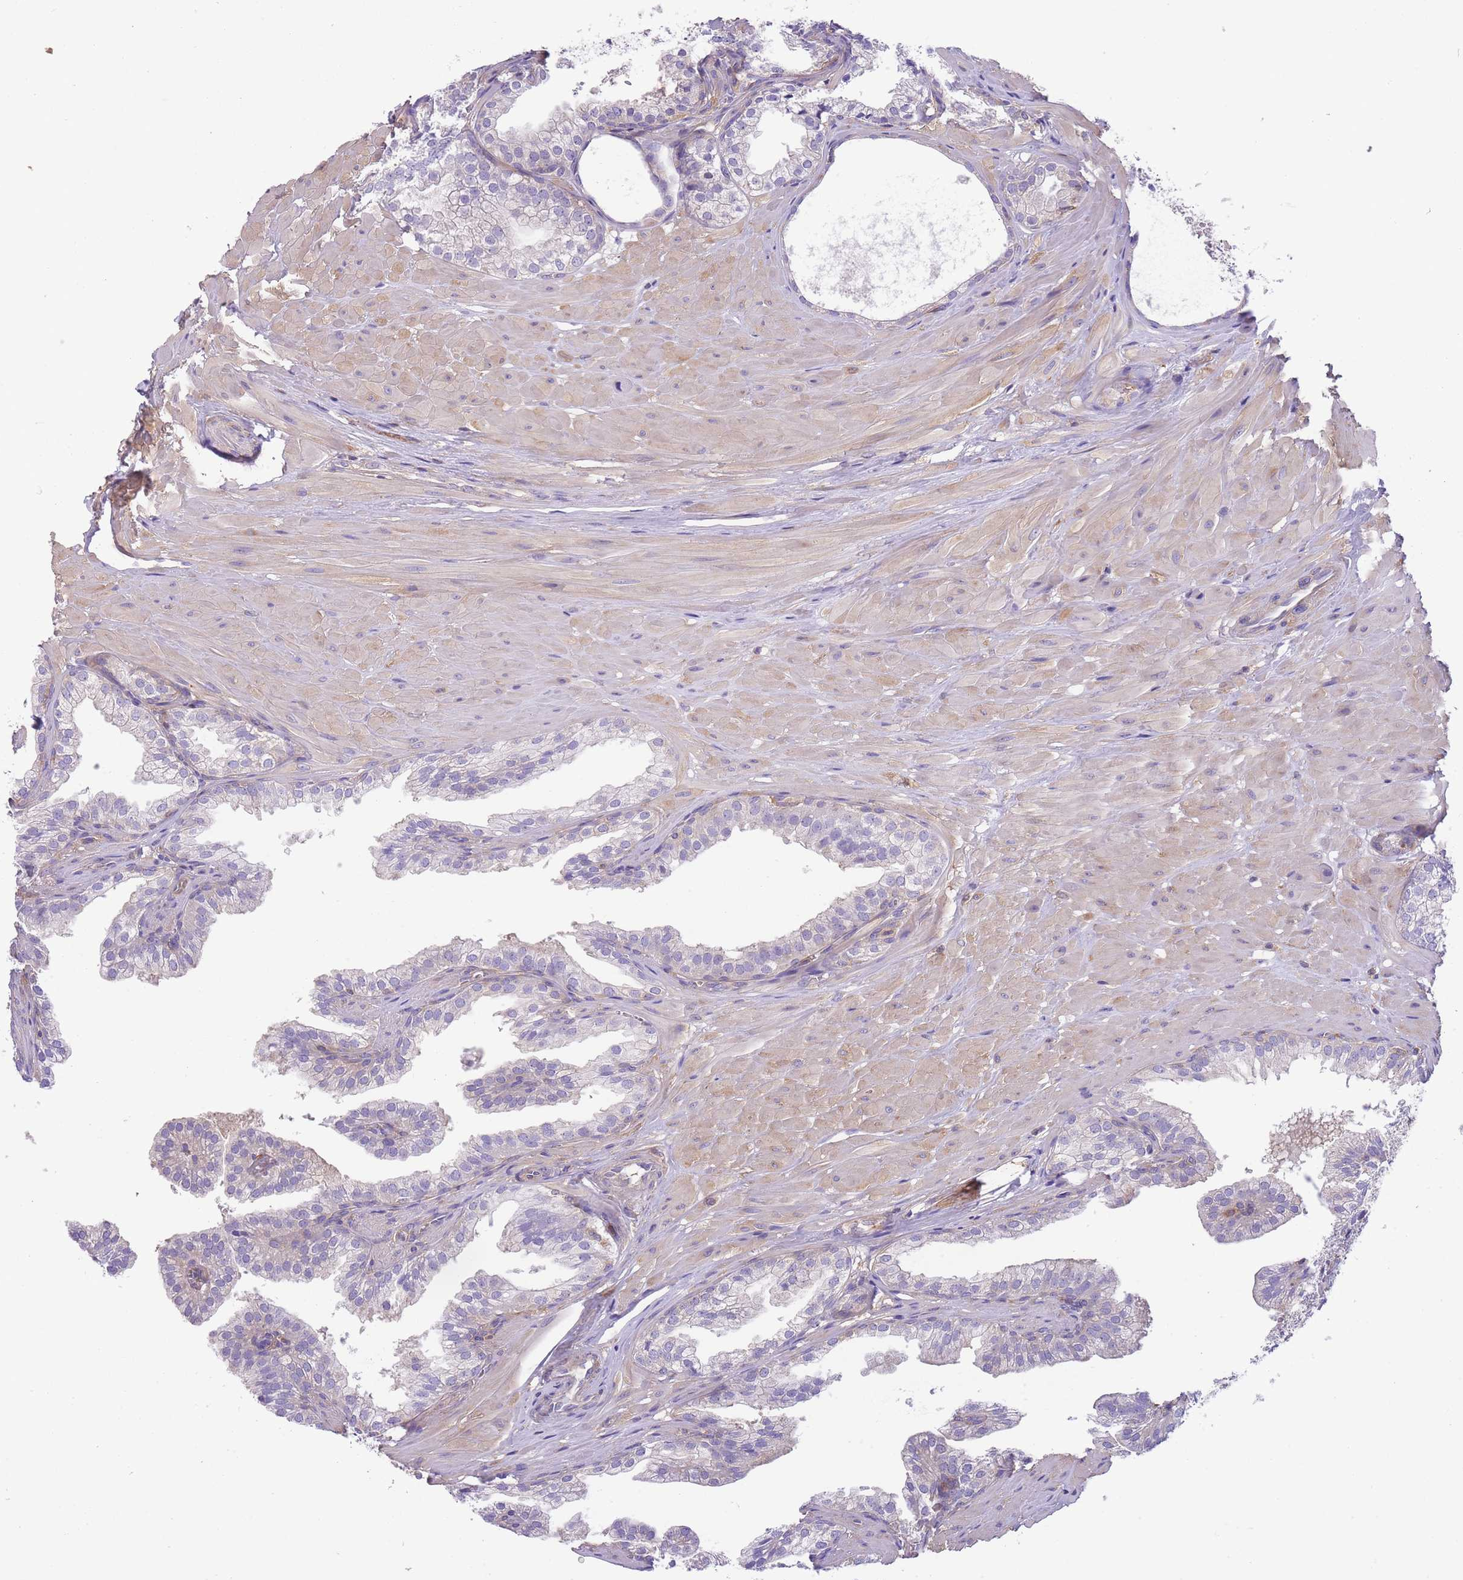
{"staining": {"intensity": "weak", "quantity": "<25%", "location": "cytoplasmic/membranous"}, "tissue": "prostate", "cell_type": "Glandular cells", "image_type": "normal", "snomed": [{"axis": "morphology", "description": "Normal tissue, NOS"}, {"axis": "topography", "description": "Prostate"}, {"axis": "topography", "description": "Peripheral nerve tissue"}], "caption": "Photomicrograph shows no significant protein positivity in glandular cells of benign prostate. The staining is performed using DAB brown chromogen with nuclei counter-stained in using hematoxylin.", "gene": "PRKAR1A", "patient": {"sex": "male", "age": 55}}